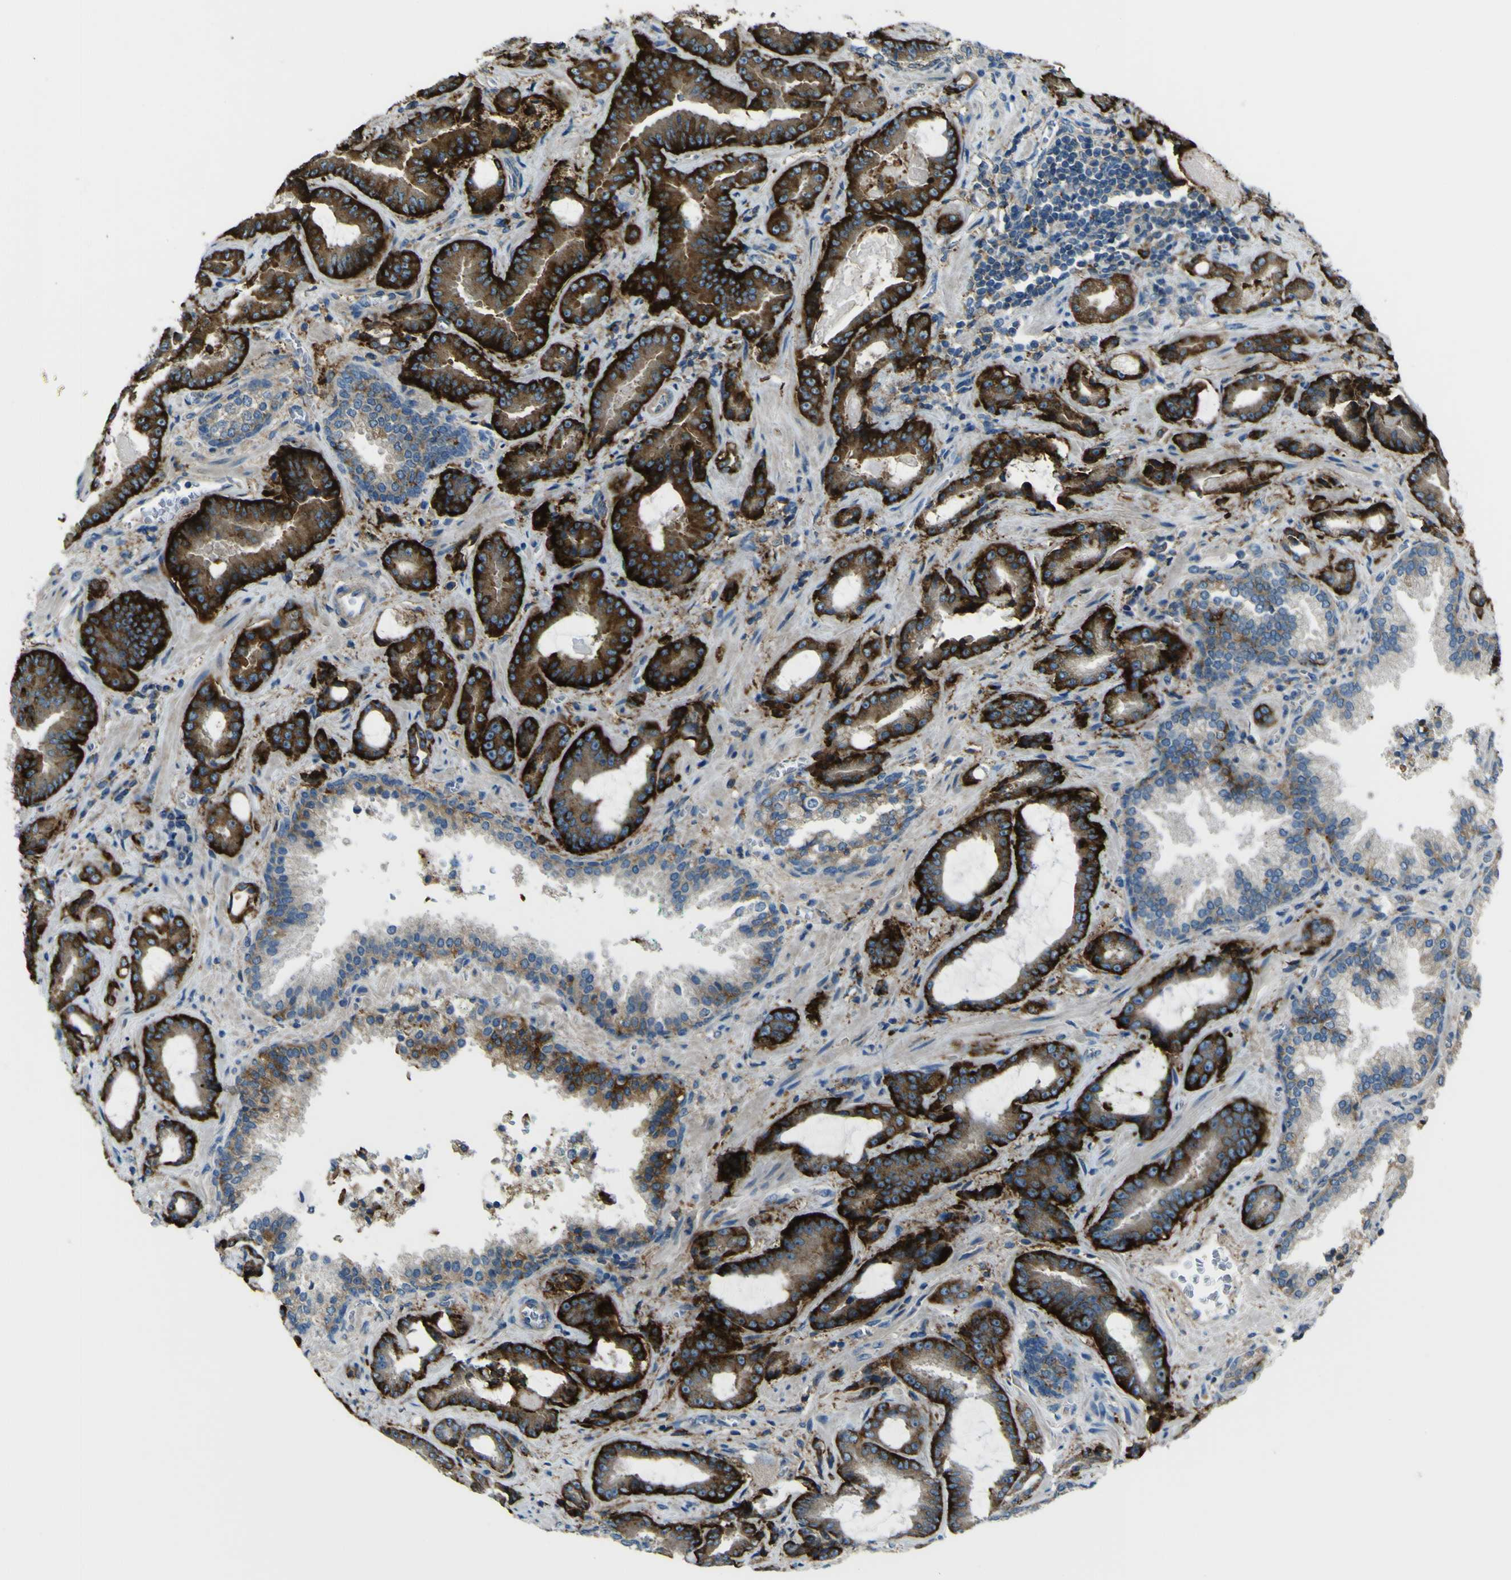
{"staining": {"intensity": "strong", "quantity": "25%-75%", "location": "cytoplasmic/membranous"}, "tissue": "prostate cancer", "cell_type": "Tumor cells", "image_type": "cancer", "snomed": [{"axis": "morphology", "description": "Adenocarcinoma, Low grade"}, {"axis": "topography", "description": "Prostate"}], "caption": "Approximately 25%-75% of tumor cells in prostate cancer demonstrate strong cytoplasmic/membranous protein expression as visualized by brown immunohistochemical staining.", "gene": "NAALADL2", "patient": {"sex": "male", "age": 60}}